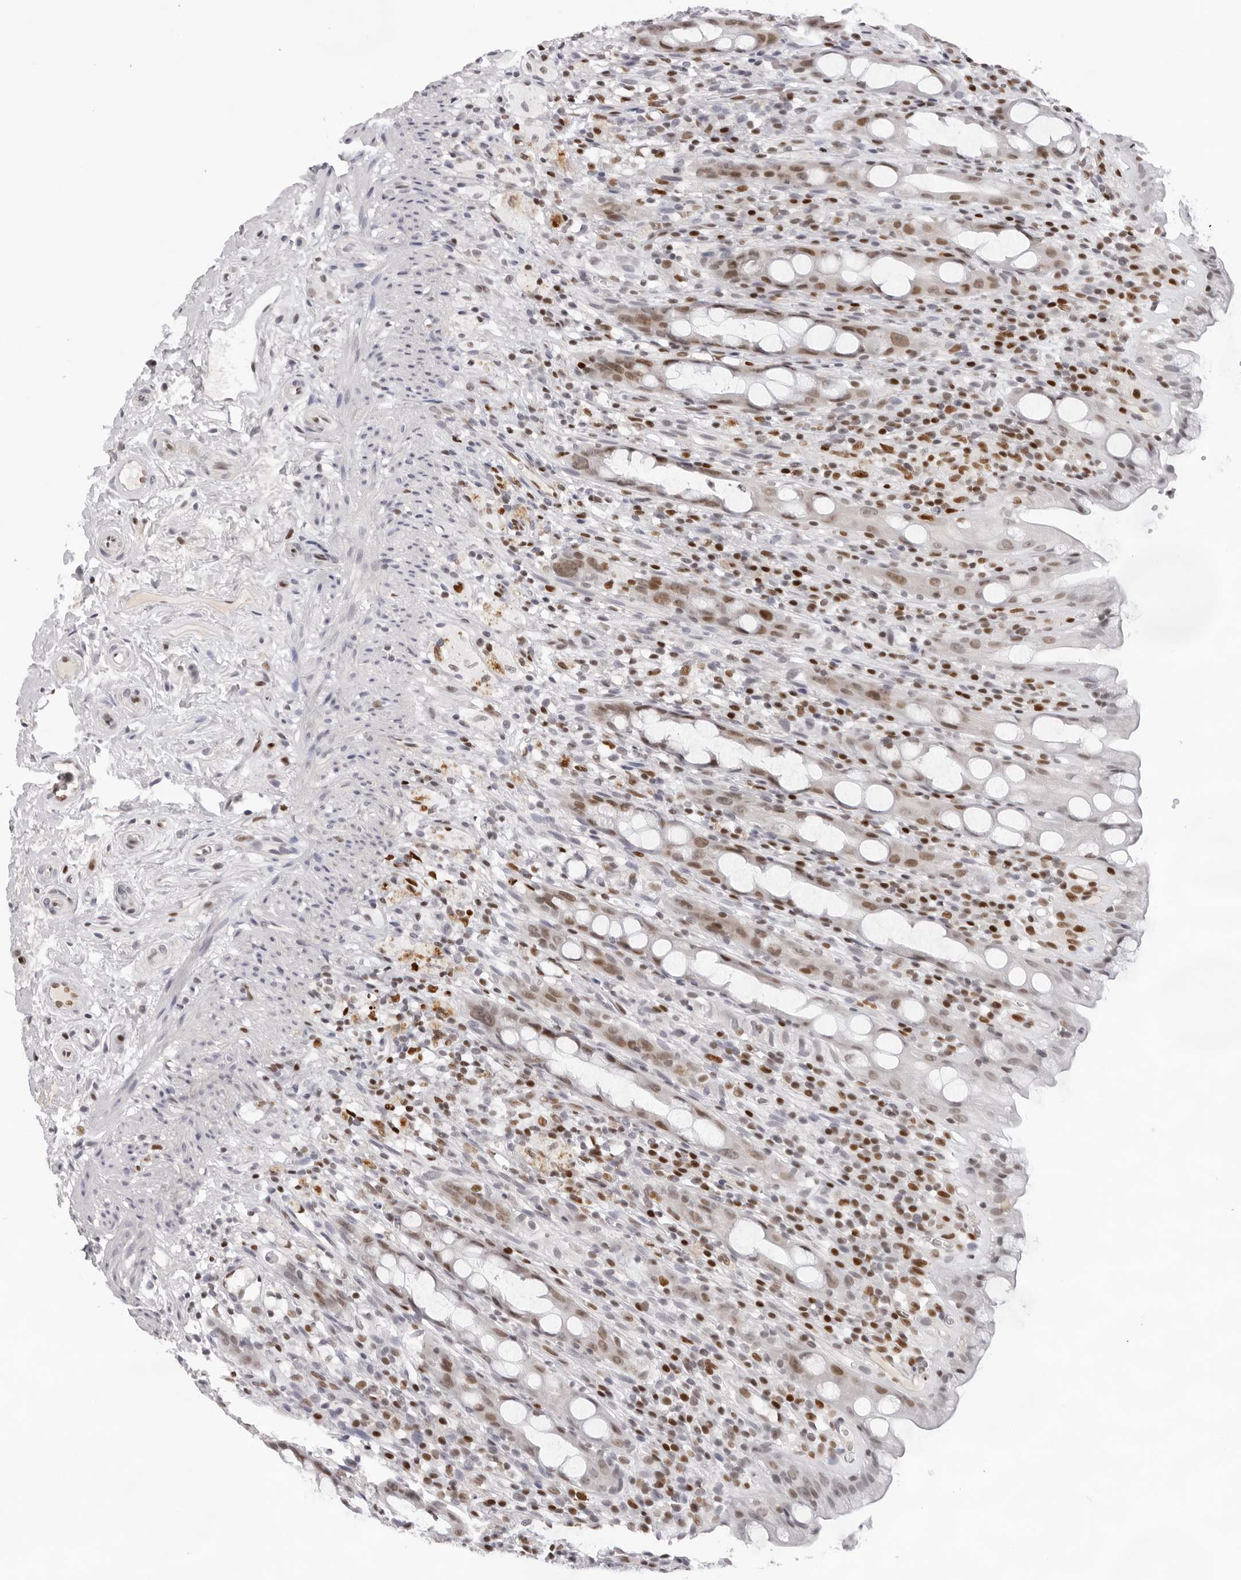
{"staining": {"intensity": "weak", "quantity": "25%-75%", "location": "nuclear"}, "tissue": "rectum", "cell_type": "Glandular cells", "image_type": "normal", "snomed": [{"axis": "morphology", "description": "Normal tissue, NOS"}, {"axis": "topography", "description": "Rectum"}], "caption": "Protein staining by immunohistochemistry (IHC) exhibits weak nuclear expression in approximately 25%-75% of glandular cells in normal rectum. (DAB (3,3'-diaminobenzidine) = brown stain, brightfield microscopy at high magnification).", "gene": "OGG1", "patient": {"sex": "male", "age": 44}}